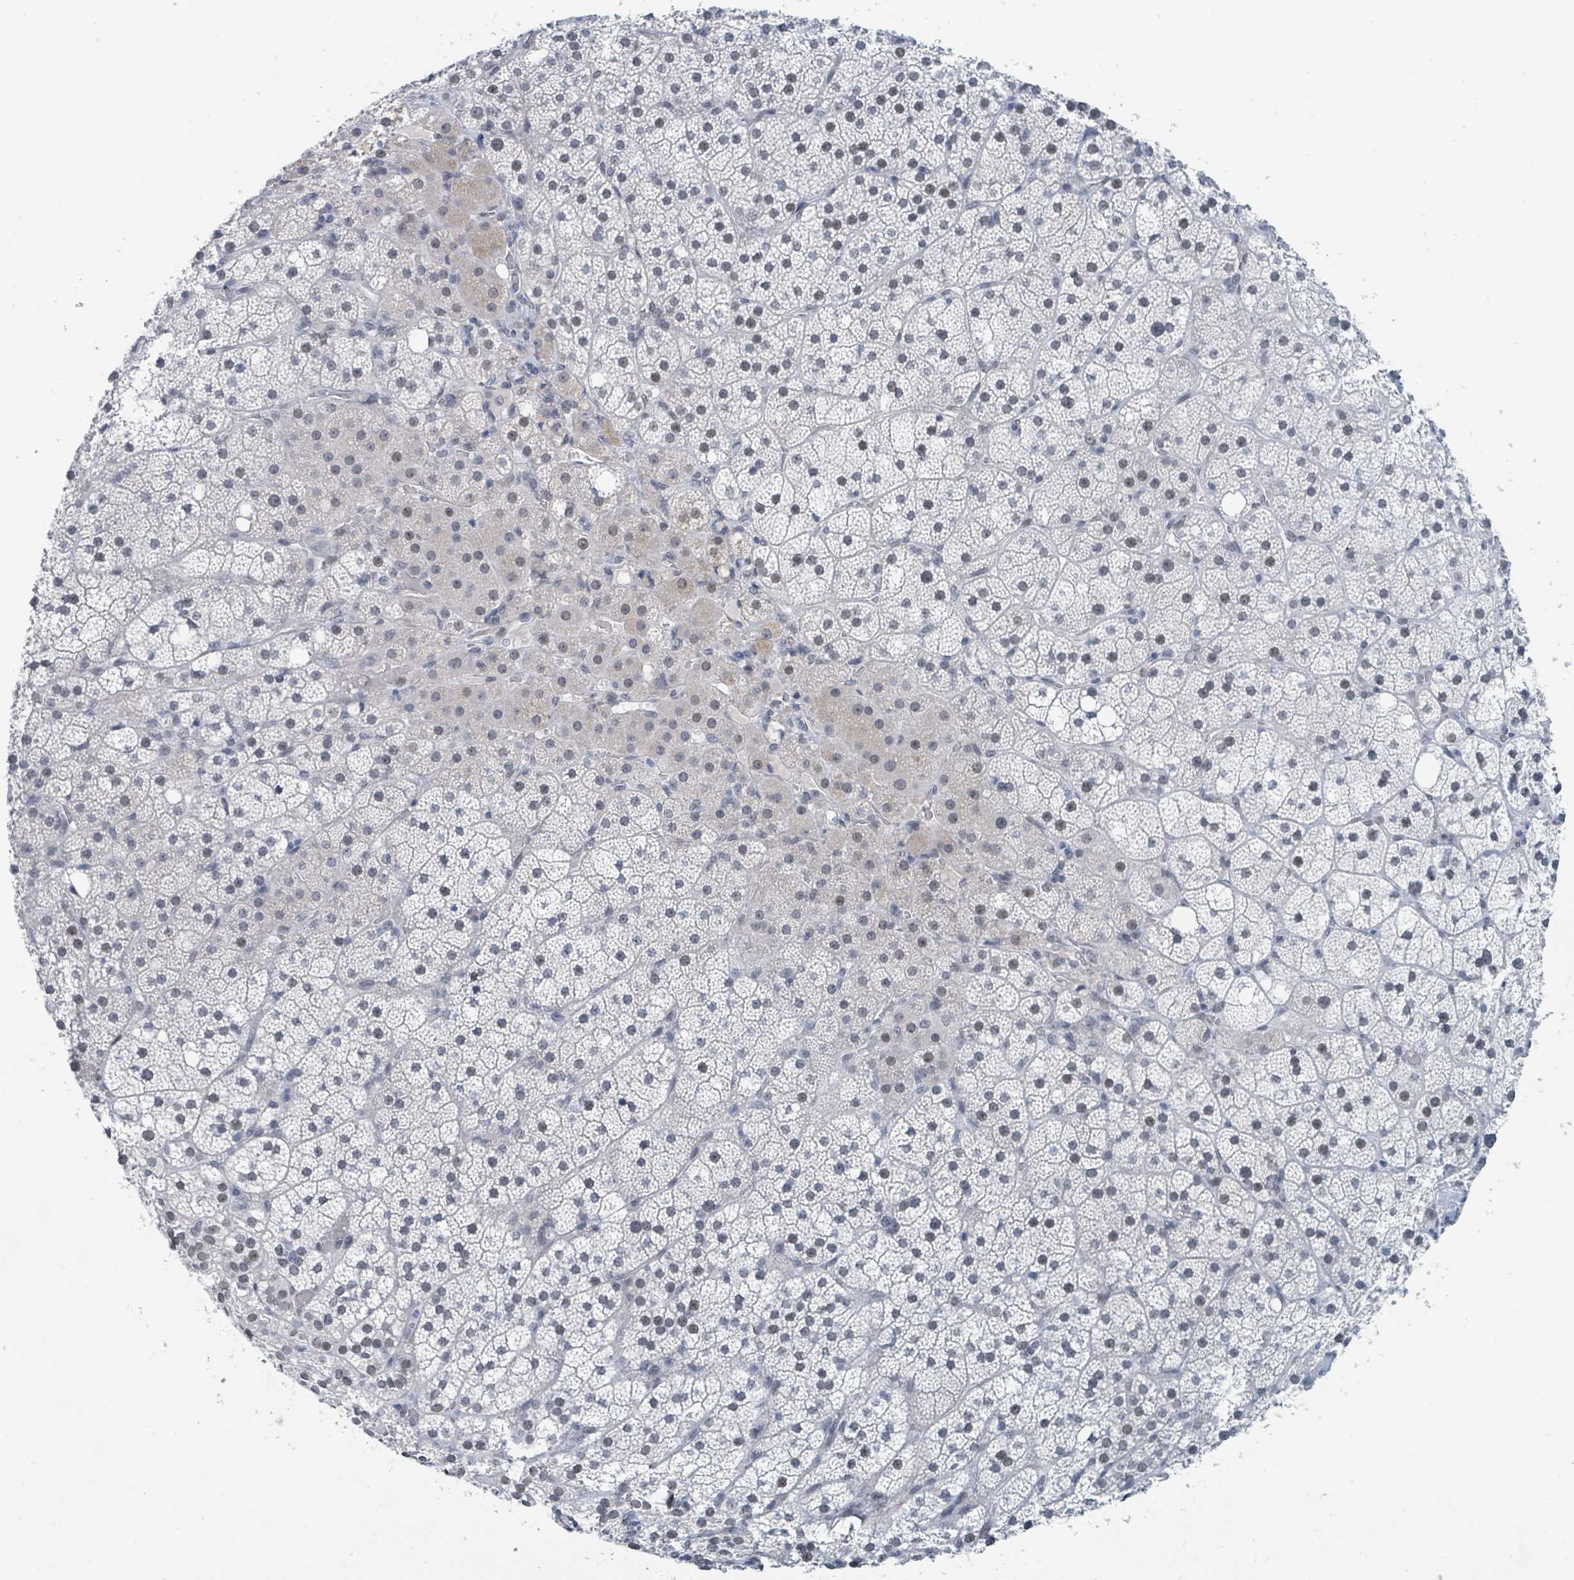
{"staining": {"intensity": "weak", "quantity": "<25%", "location": "nuclear"}, "tissue": "adrenal gland", "cell_type": "Glandular cells", "image_type": "normal", "snomed": [{"axis": "morphology", "description": "Normal tissue, NOS"}, {"axis": "topography", "description": "Adrenal gland"}], "caption": "Immunohistochemistry histopathology image of unremarkable human adrenal gland stained for a protein (brown), which reveals no positivity in glandular cells.", "gene": "EHMT2", "patient": {"sex": "male", "age": 53}}